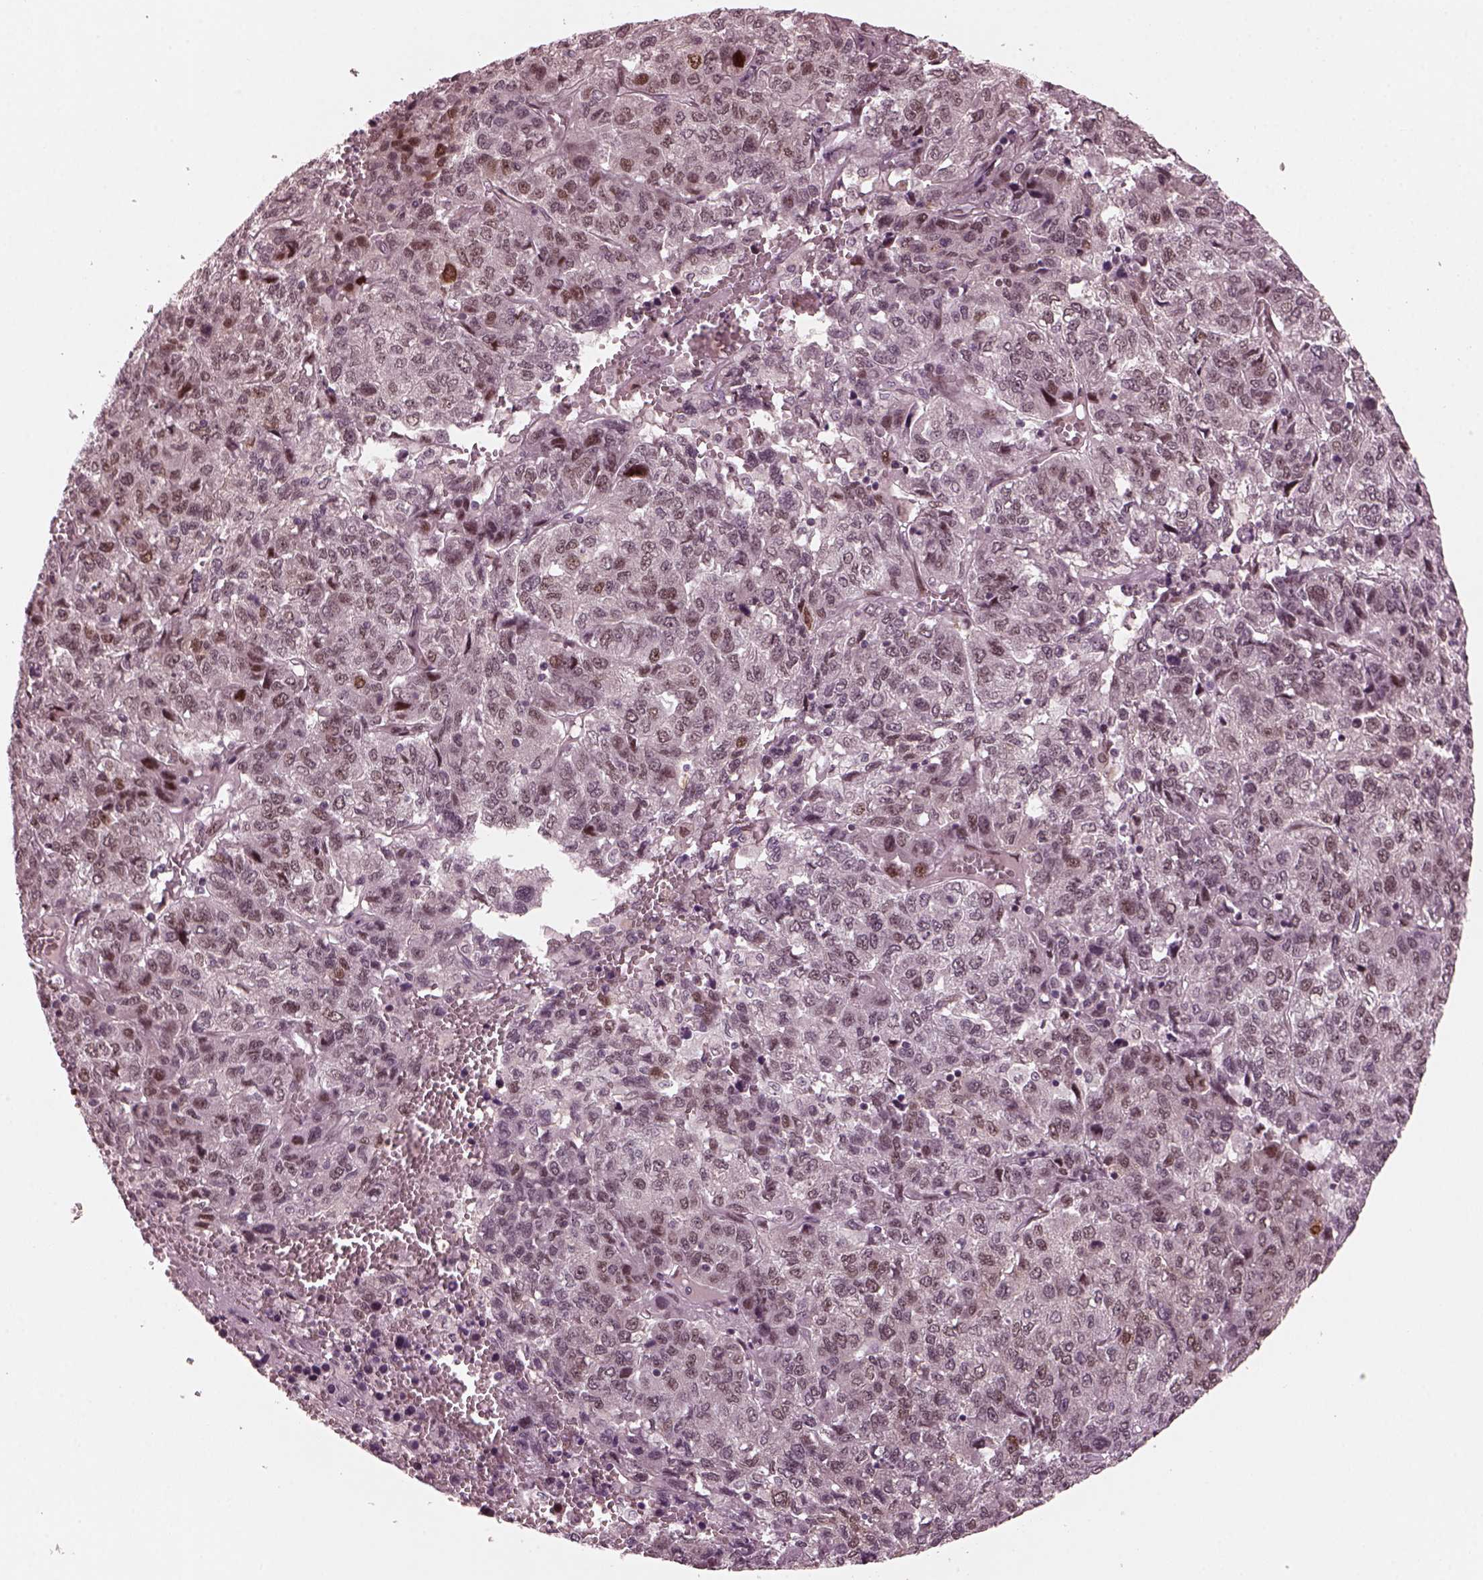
{"staining": {"intensity": "moderate", "quantity": "<25%", "location": "nuclear"}, "tissue": "liver cancer", "cell_type": "Tumor cells", "image_type": "cancer", "snomed": [{"axis": "morphology", "description": "Carcinoma, Hepatocellular, NOS"}, {"axis": "topography", "description": "Liver"}], "caption": "This image demonstrates IHC staining of liver cancer, with low moderate nuclear expression in approximately <25% of tumor cells.", "gene": "TRIB3", "patient": {"sex": "male", "age": 69}}